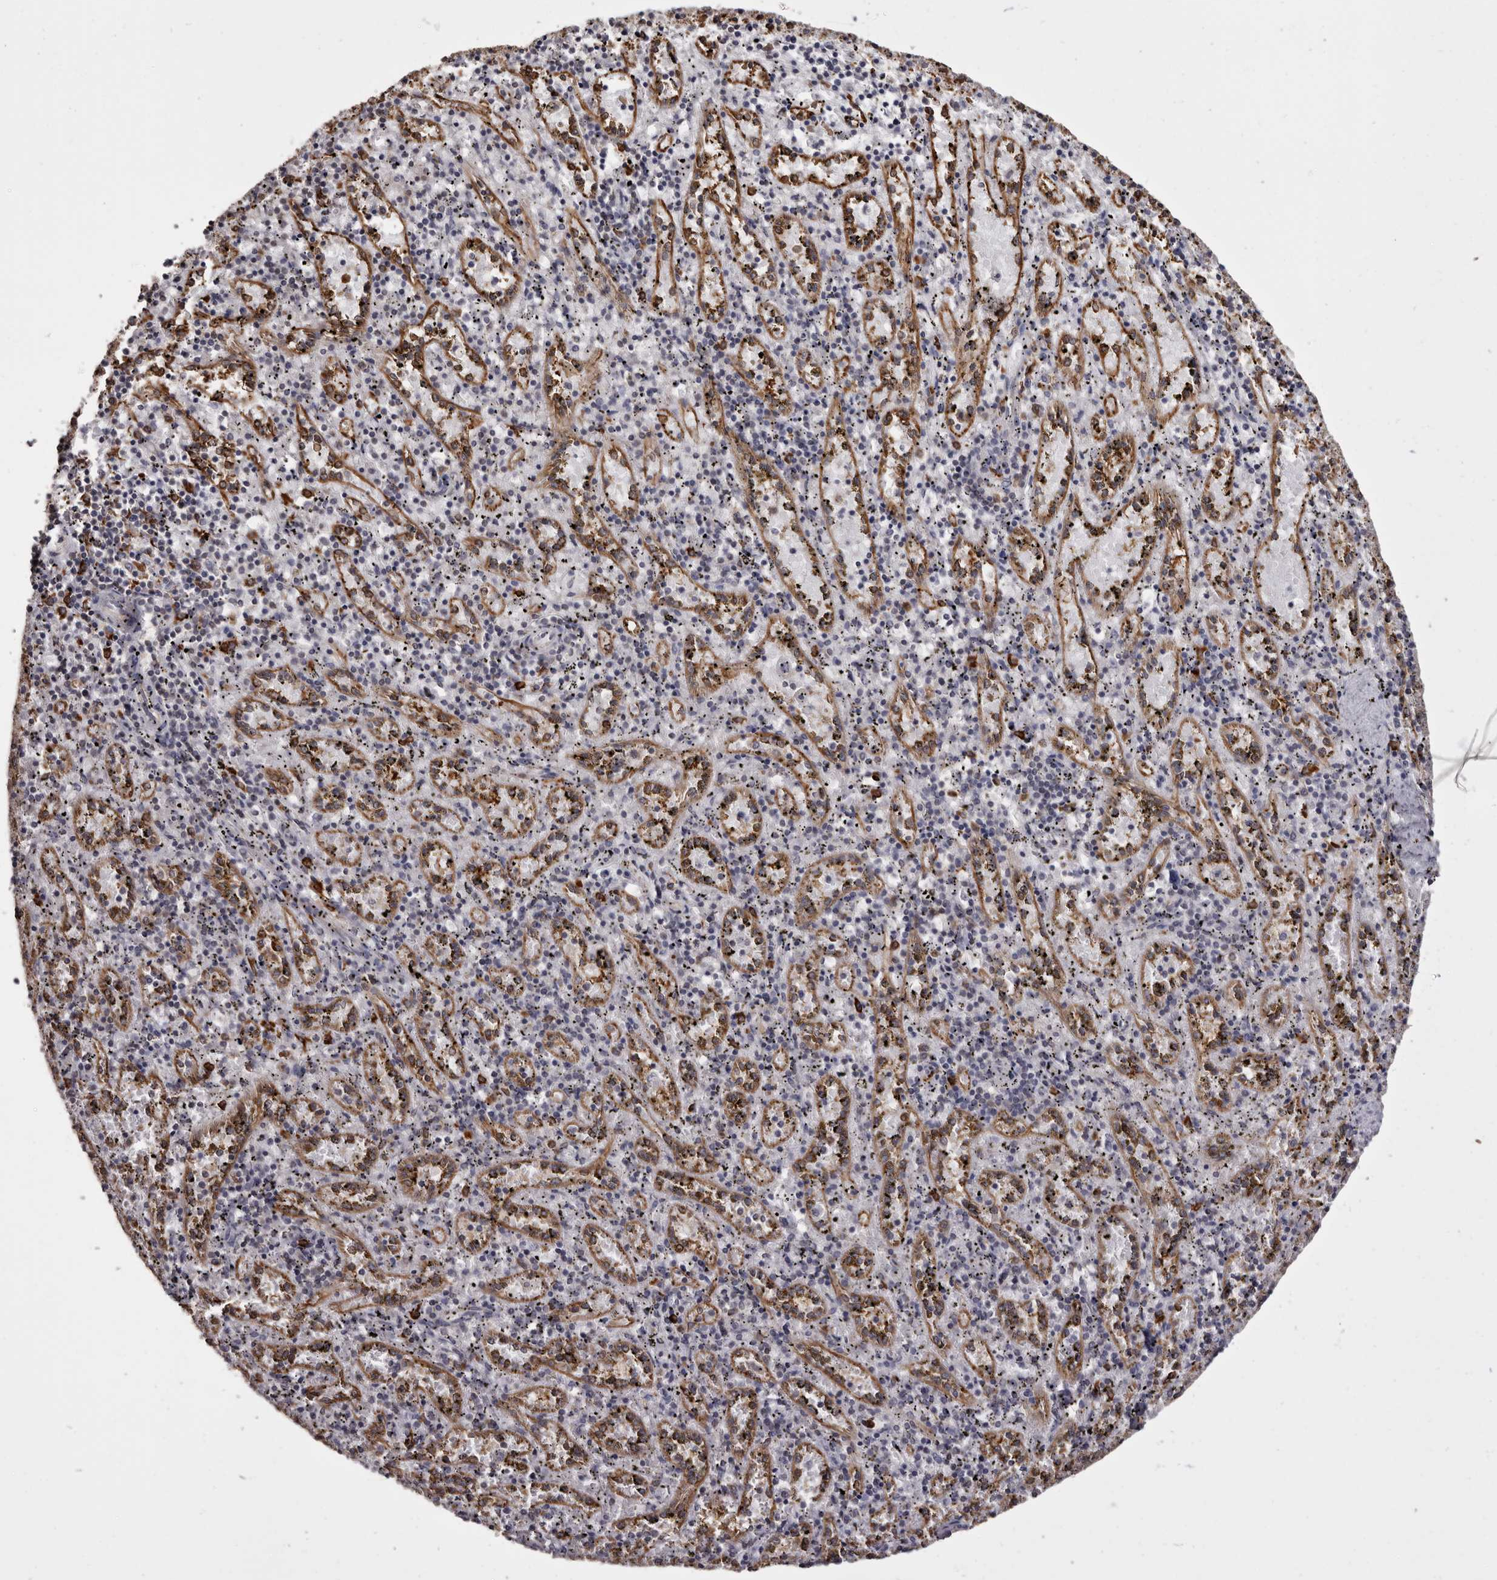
{"staining": {"intensity": "strong", "quantity": "<25%", "location": "cytoplasmic/membranous"}, "tissue": "spleen", "cell_type": "Cells in red pulp", "image_type": "normal", "snomed": [{"axis": "morphology", "description": "Normal tissue, NOS"}, {"axis": "topography", "description": "Spleen"}], "caption": "Protein expression analysis of normal human spleen reveals strong cytoplasmic/membranous expression in approximately <25% of cells in red pulp. (brown staining indicates protein expression, while blue staining denotes nuclei).", "gene": "TNNI1", "patient": {"sex": "male", "age": 11}}